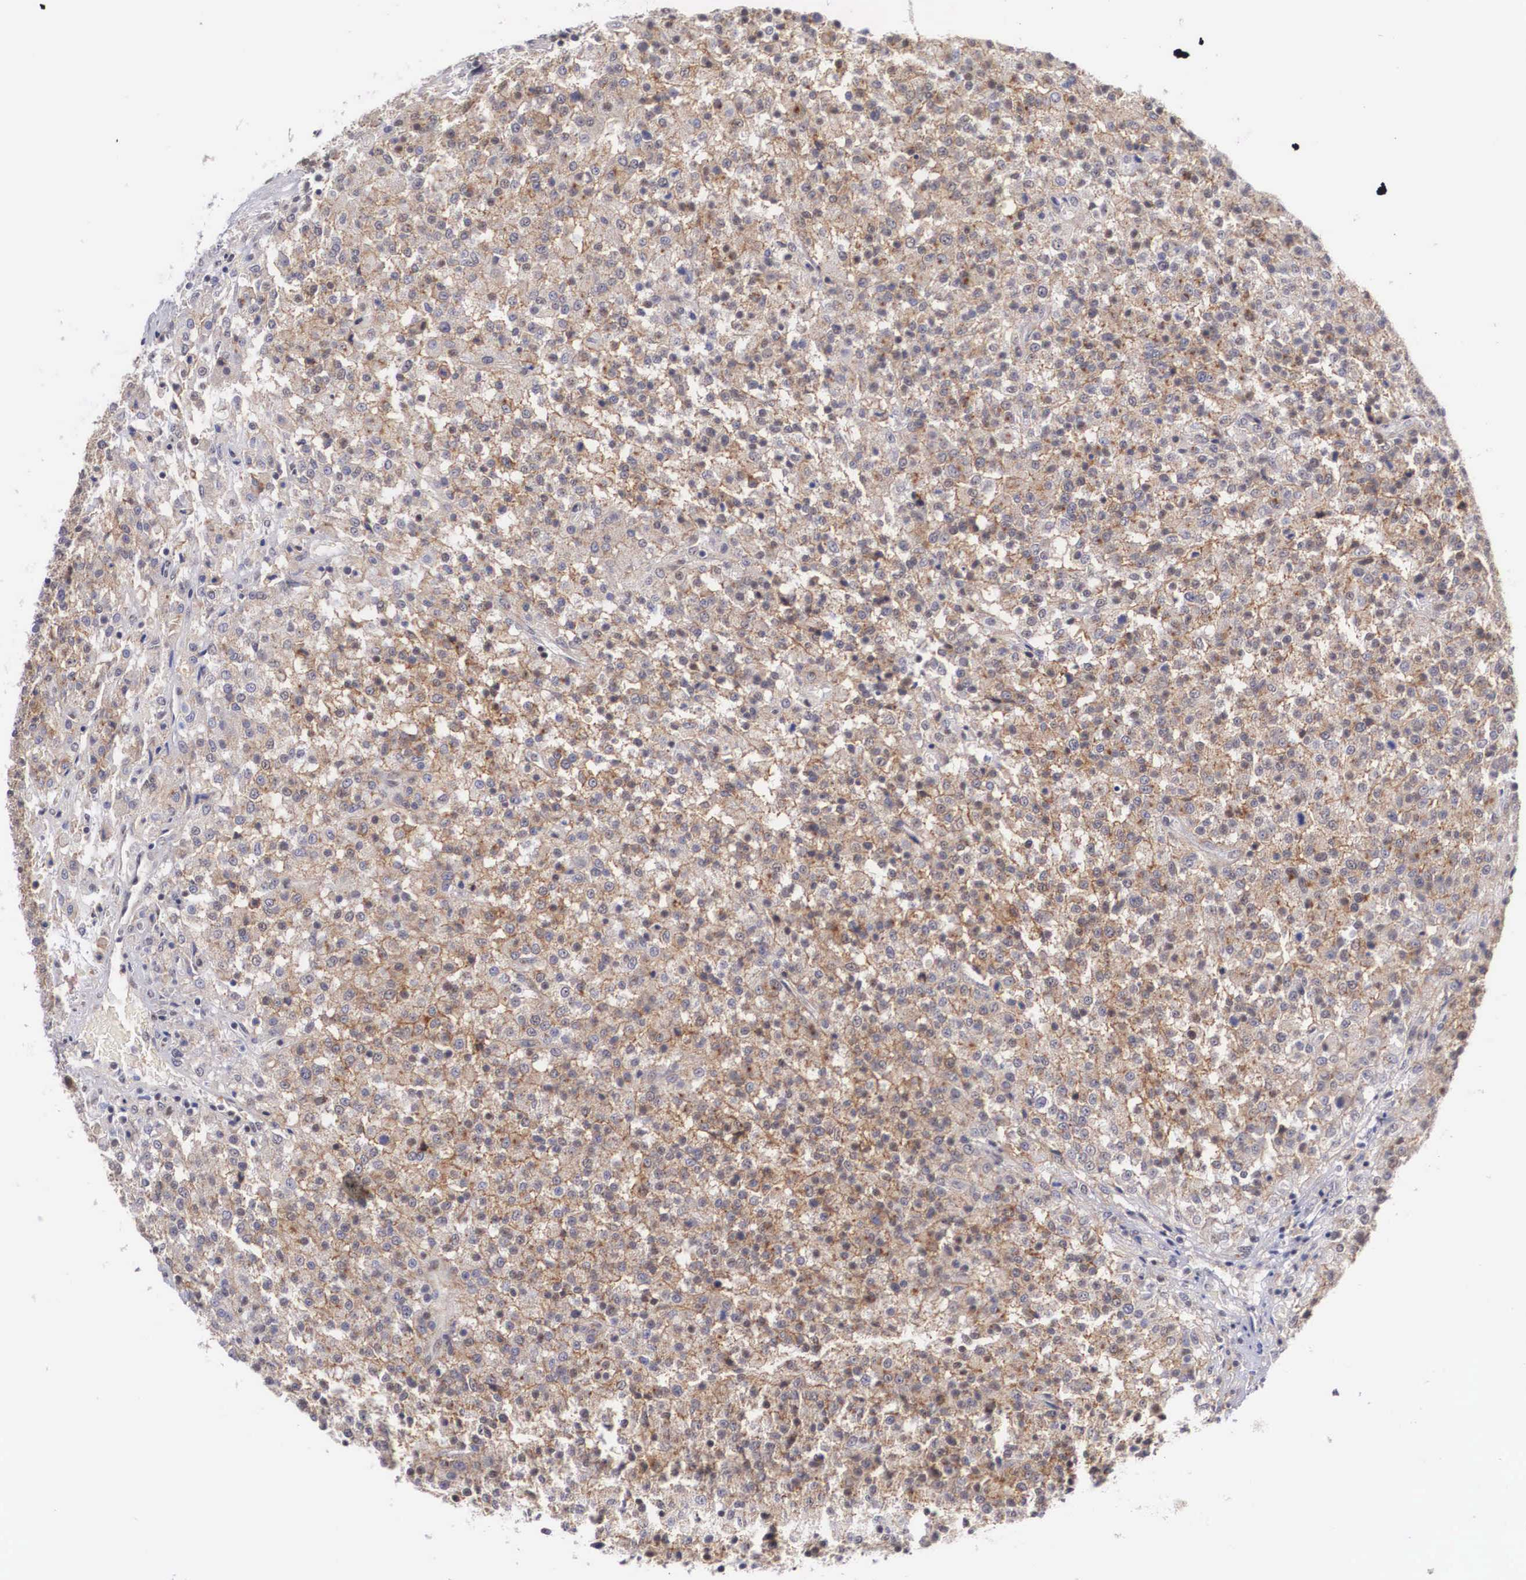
{"staining": {"intensity": "moderate", "quantity": ">75%", "location": "cytoplasmic/membranous"}, "tissue": "testis cancer", "cell_type": "Tumor cells", "image_type": "cancer", "snomed": [{"axis": "morphology", "description": "Seminoma, NOS"}, {"axis": "topography", "description": "Testis"}], "caption": "Brown immunohistochemical staining in testis cancer displays moderate cytoplasmic/membranous expression in approximately >75% of tumor cells.", "gene": "NR4A2", "patient": {"sex": "male", "age": 59}}